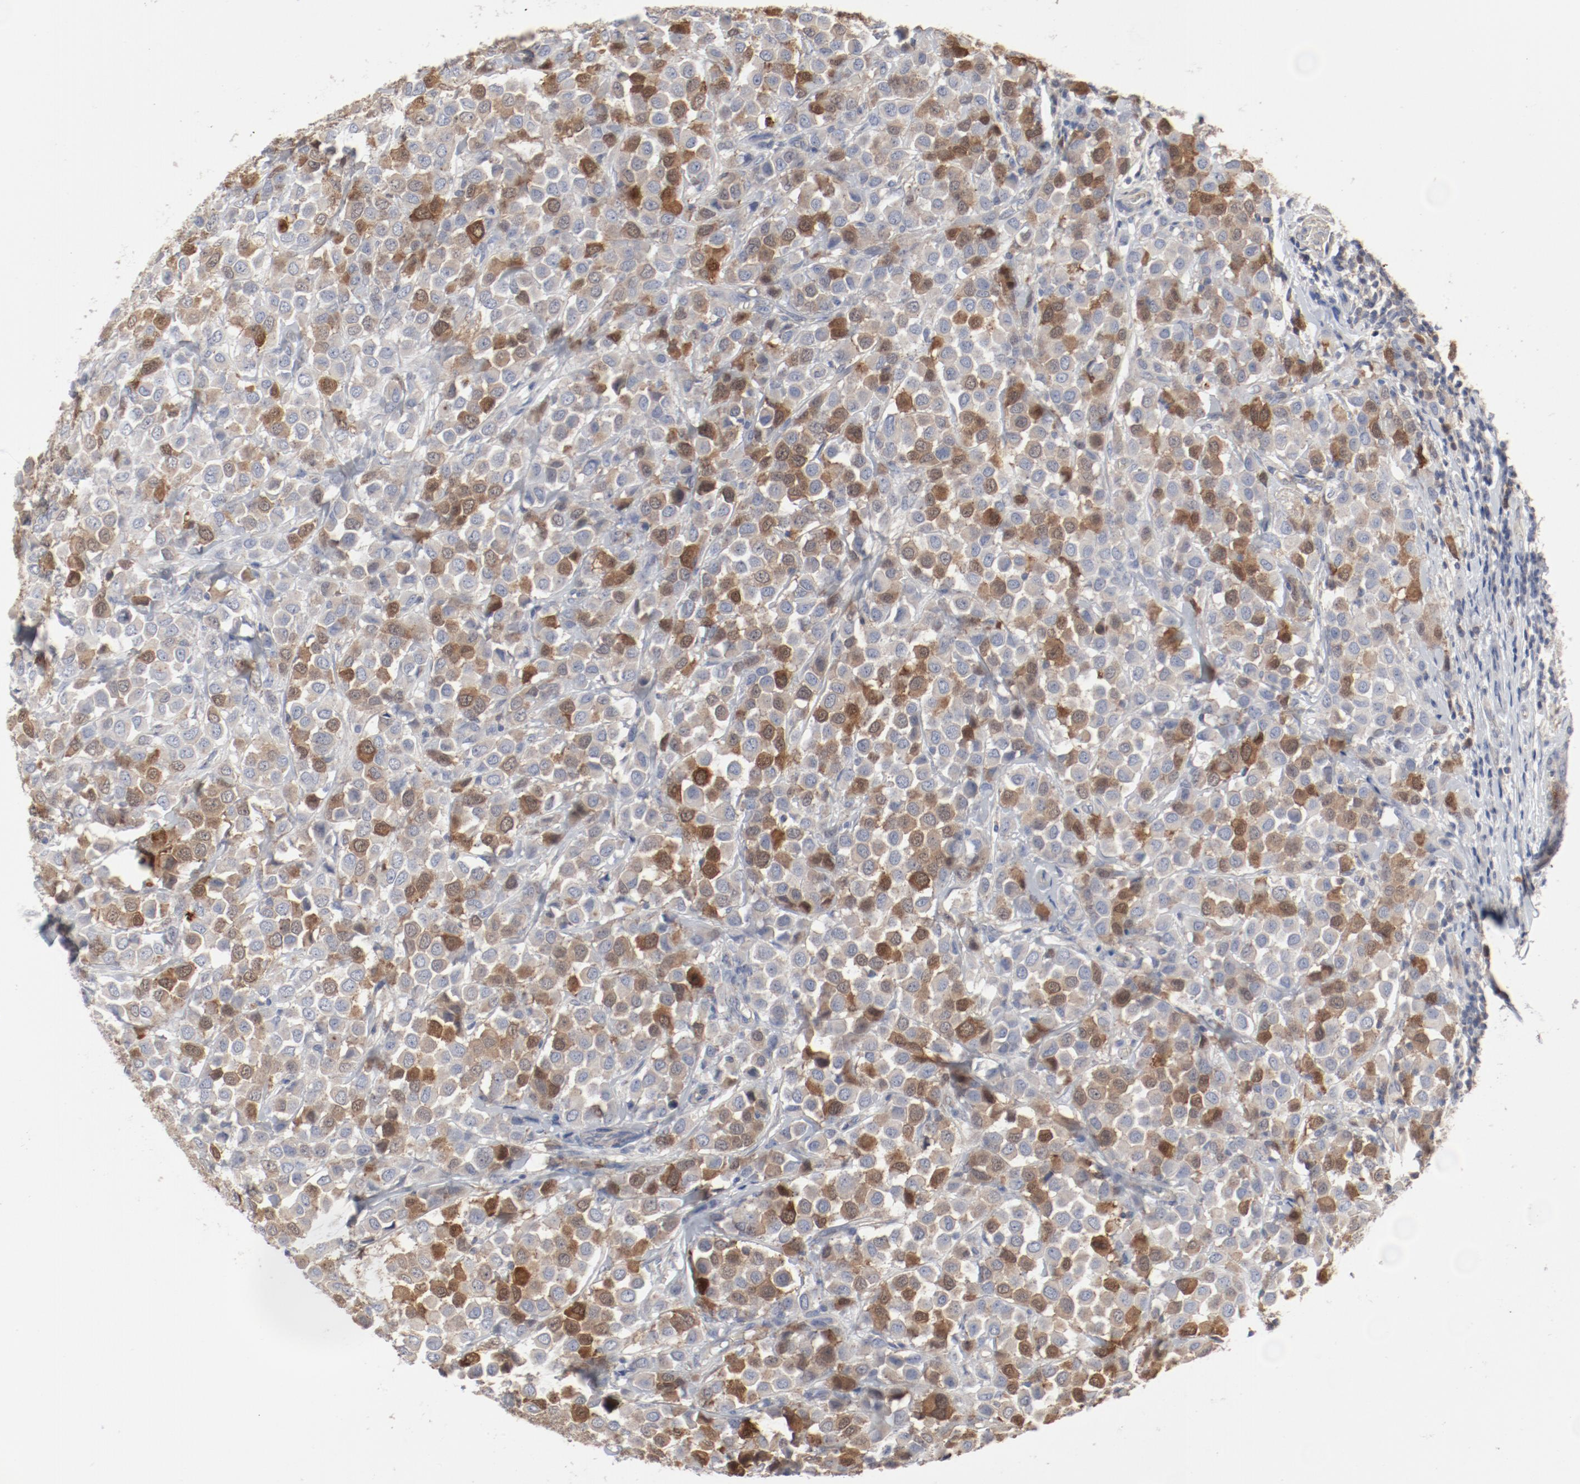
{"staining": {"intensity": "strong", "quantity": "25%-75%", "location": "cytoplasmic/membranous,nuclear"}, "tissue": "breast cancer", "cell_type": "Tumor cells", "image_type": "cancer", "snomed": [{"axis": "morphology", "description": "Duct carcinoma"}, {"axis": "topography", "description": "Breast"}], "caption": "This is a histology image of immunohistochemistry staining of breast intraductal carcinoma, which shows strong staining in the cytoplasmic/membranous and nuclear of tumor cells.", "gene": "CDK1", "patient": {"sex": "female", "age": 61}}